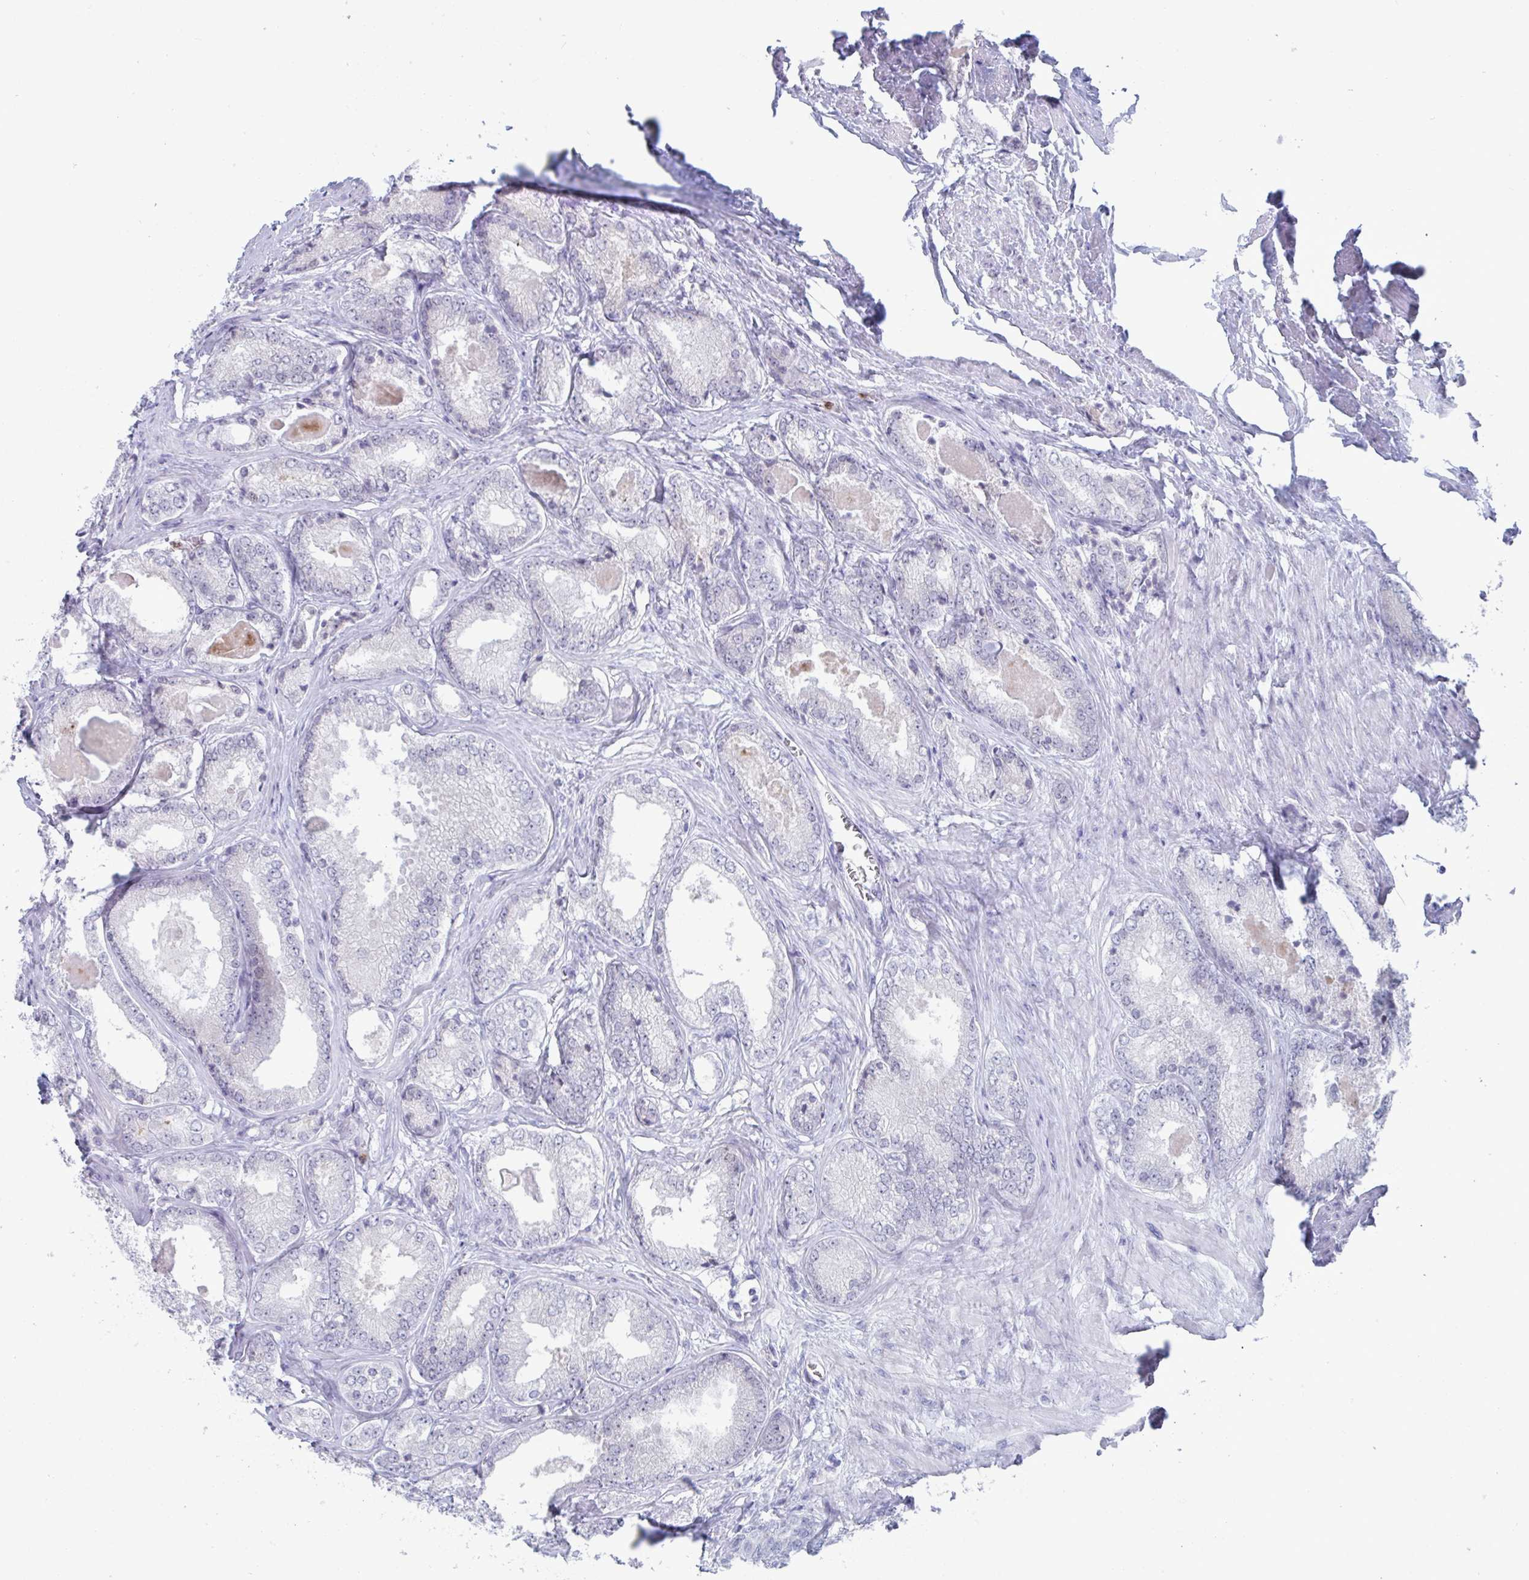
{"staining": {"intensity": "negative", "quantity": "none", "location": "none"}, "tissue": "prostate cancer", "cell_type": "Tumor cells", "image_type": "cancer", "snomed": [{"axis": "morphology", "description": "Adenocarcinoma, NOS"}, {"axis": "morphology", "description": "Adenocarcinoma, Low grade"}, {"axis": "topography", "description": "Prostate"}], "caption": "High magnification brightfield microscopy of prostate adenocarcinoma stained with DAB (3,3'-diaminobenzidine) (brown) and counterstained with hematoxylin (blue): tumor cells show no significant expression.", "gene": "CYP4F11", "patient": {"sex": "male", "age": 68}}